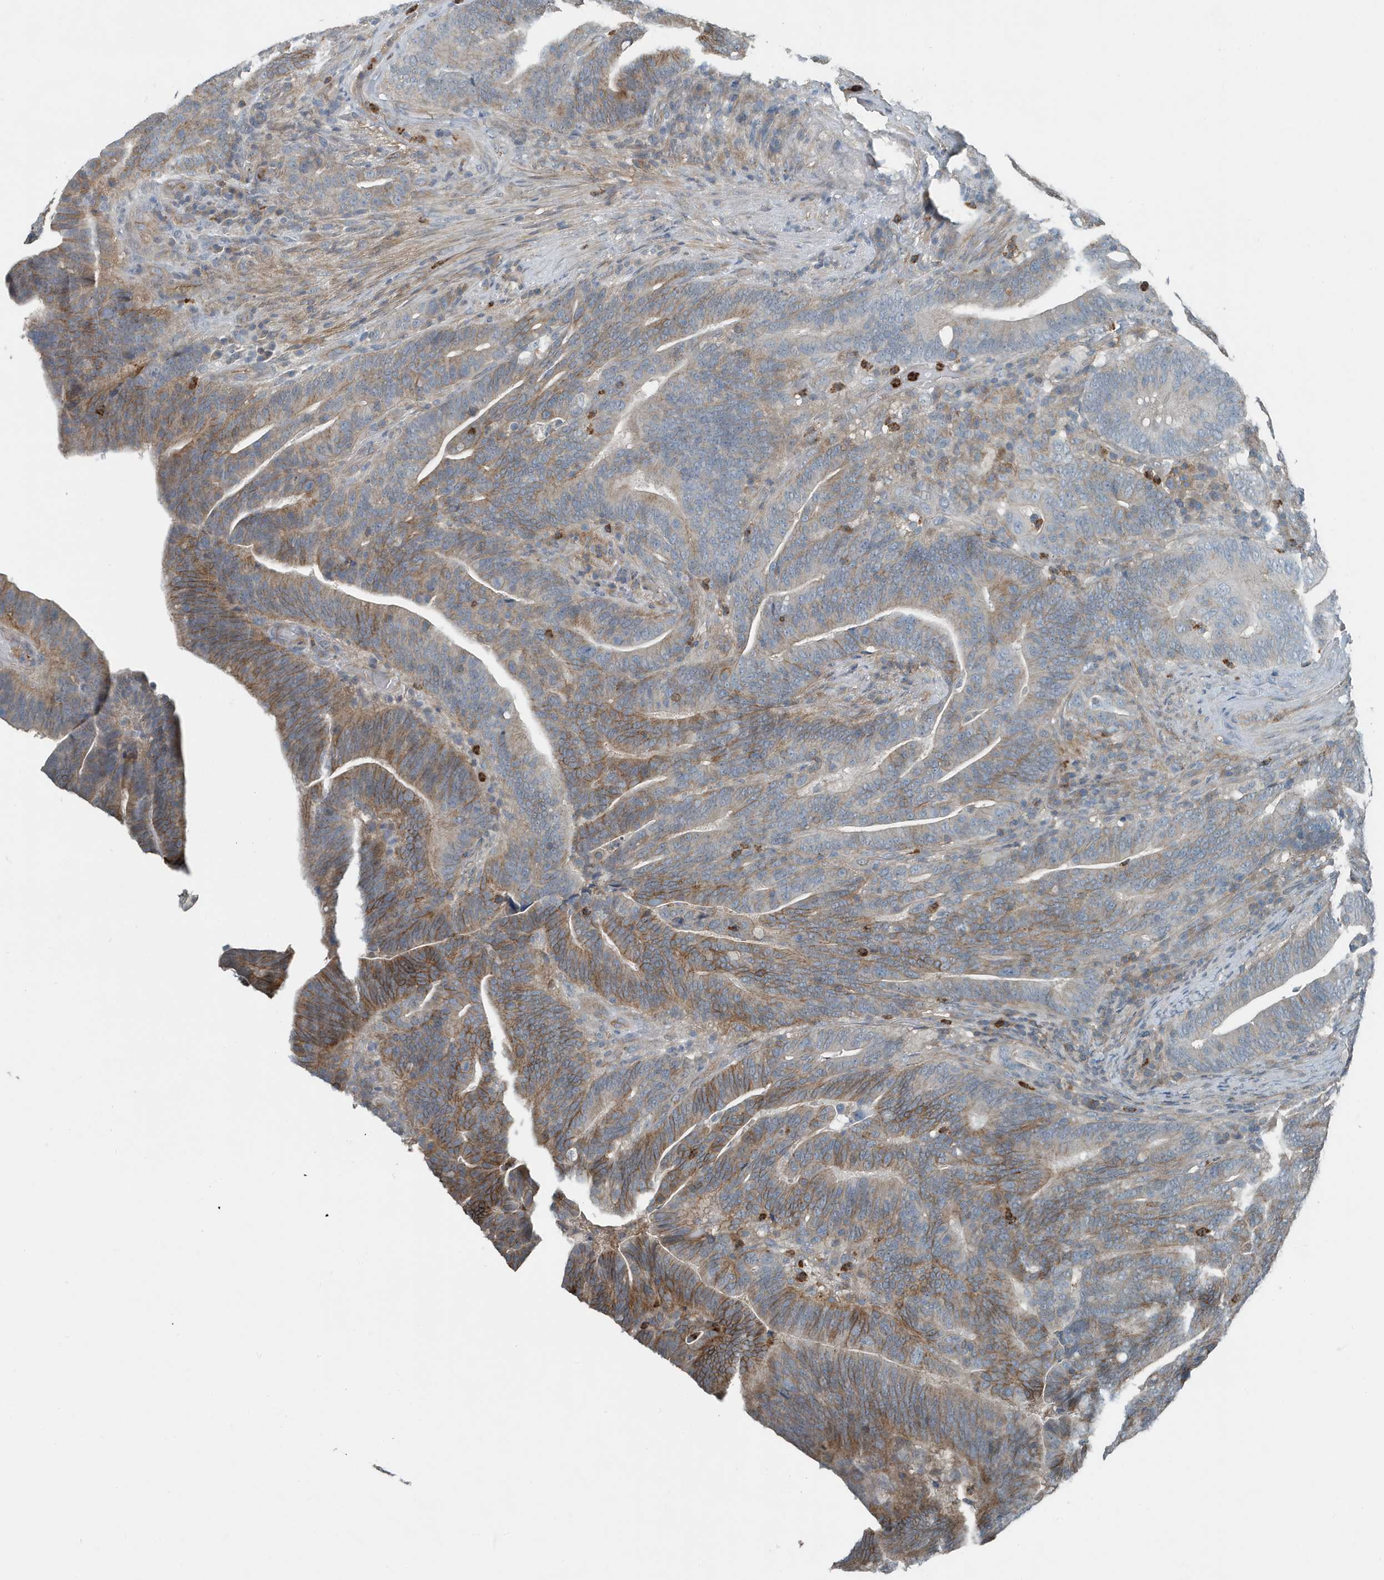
{"staining": {"intensity": "moderate", "quantity": "25%-75%", "location": "cytoplasmic/membranous"}, "tissue": "colorectal cancer", "cell_type": "Tumor cells", "image_type": "cancer", "snomed": [{"axis": "morphology", "description": "Normal tissue, NOS"}, {"axis": "morphology", "description": "Adenocarcinoma, NOS"}, {"axis": "topography", "description": "Colon"}], "caption": "Moderate cytoplasmic/membranous expression for a protein is identified in about 25%-75% of tumor cells of colorectal cancer using immunohistochemistry.", "gene": "DAPP1", "patient": {"sex": "female", "age": 66}}